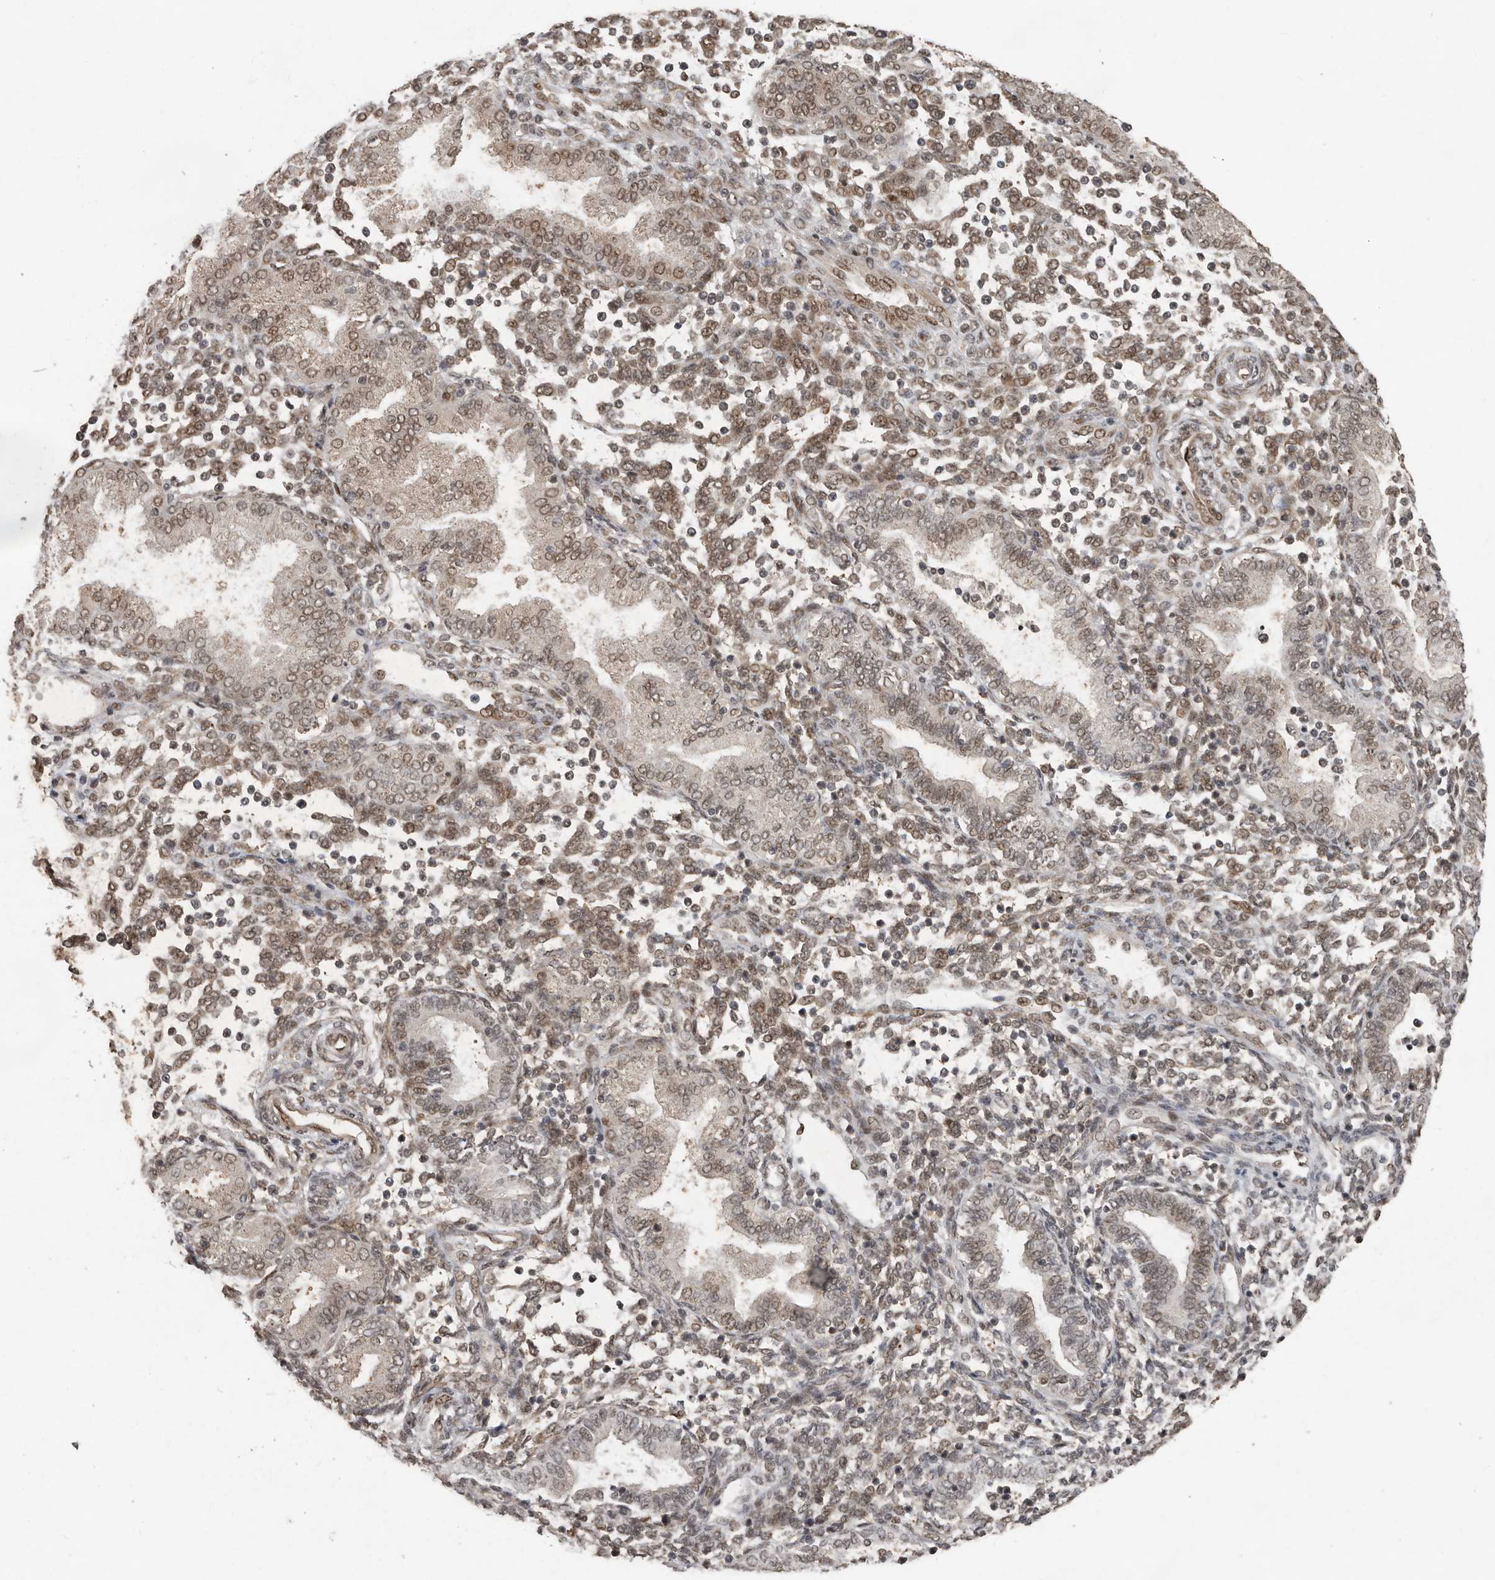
{"staining": {"intensity": "weak", "quantity": "25%-75%", "location": "nuclear"}, "tissue": "endometrium", "cell_type": "Cells in endometrial stroma", "image_type": "normal", "snomed": [{"axis": "morphology", "description": "Normal tissue, NOS"}, {"axis": "topography", "description": "Endometrium"}], "caption": "An immunohistochemistry photomicrograph of unremarkable tissue is shown. Protein staining in brown labels weak nuclear positivity in endometrium within cells in endometrial stroma.", "gene": "CDC27", "patient": {"sex": "female", "age": 53}}